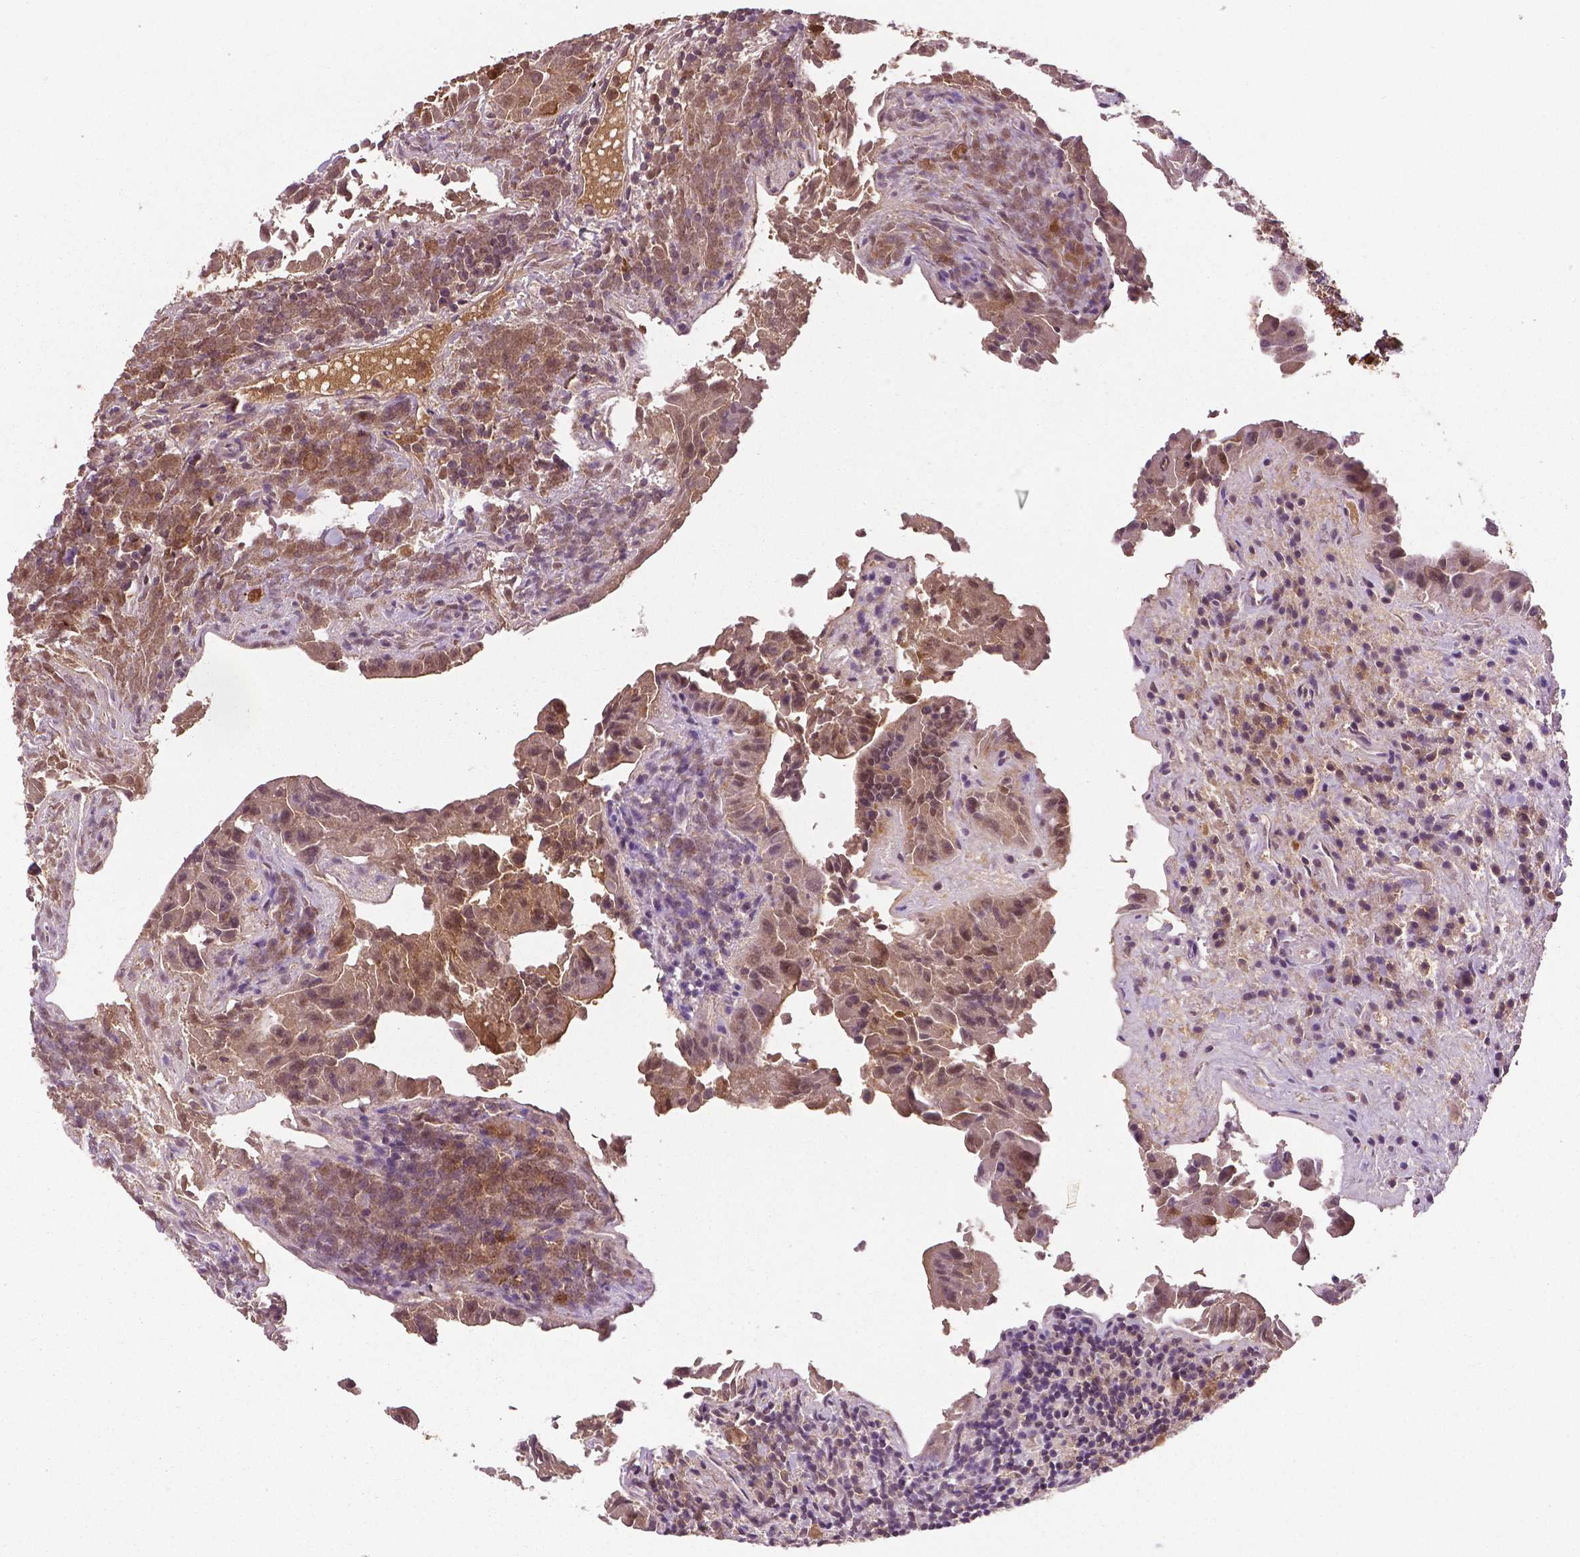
{"staining": {"intensity": "moderate", "quantity": "25%-75%", "location": "cytoplasmic/membranous,nuclear"}, "tissue": "thyroid cancer", "cell_type": "Tumor cells", "image_type": "cancer", "snomed": [{"axis": "morphology", "description": "Papillary adenocarcinoma, NOS"}, {"axis": "topography", "description": "Thyroid gland"}], "caption": "A brown stain shows moderate cytoplasmic/membranous and nuclear staining of a protein in thyroid cancer (papillary adenocarcinoma) tumor cells.", "gene": "PHGDH", "patient": {"sex": "female", "age": 37}}